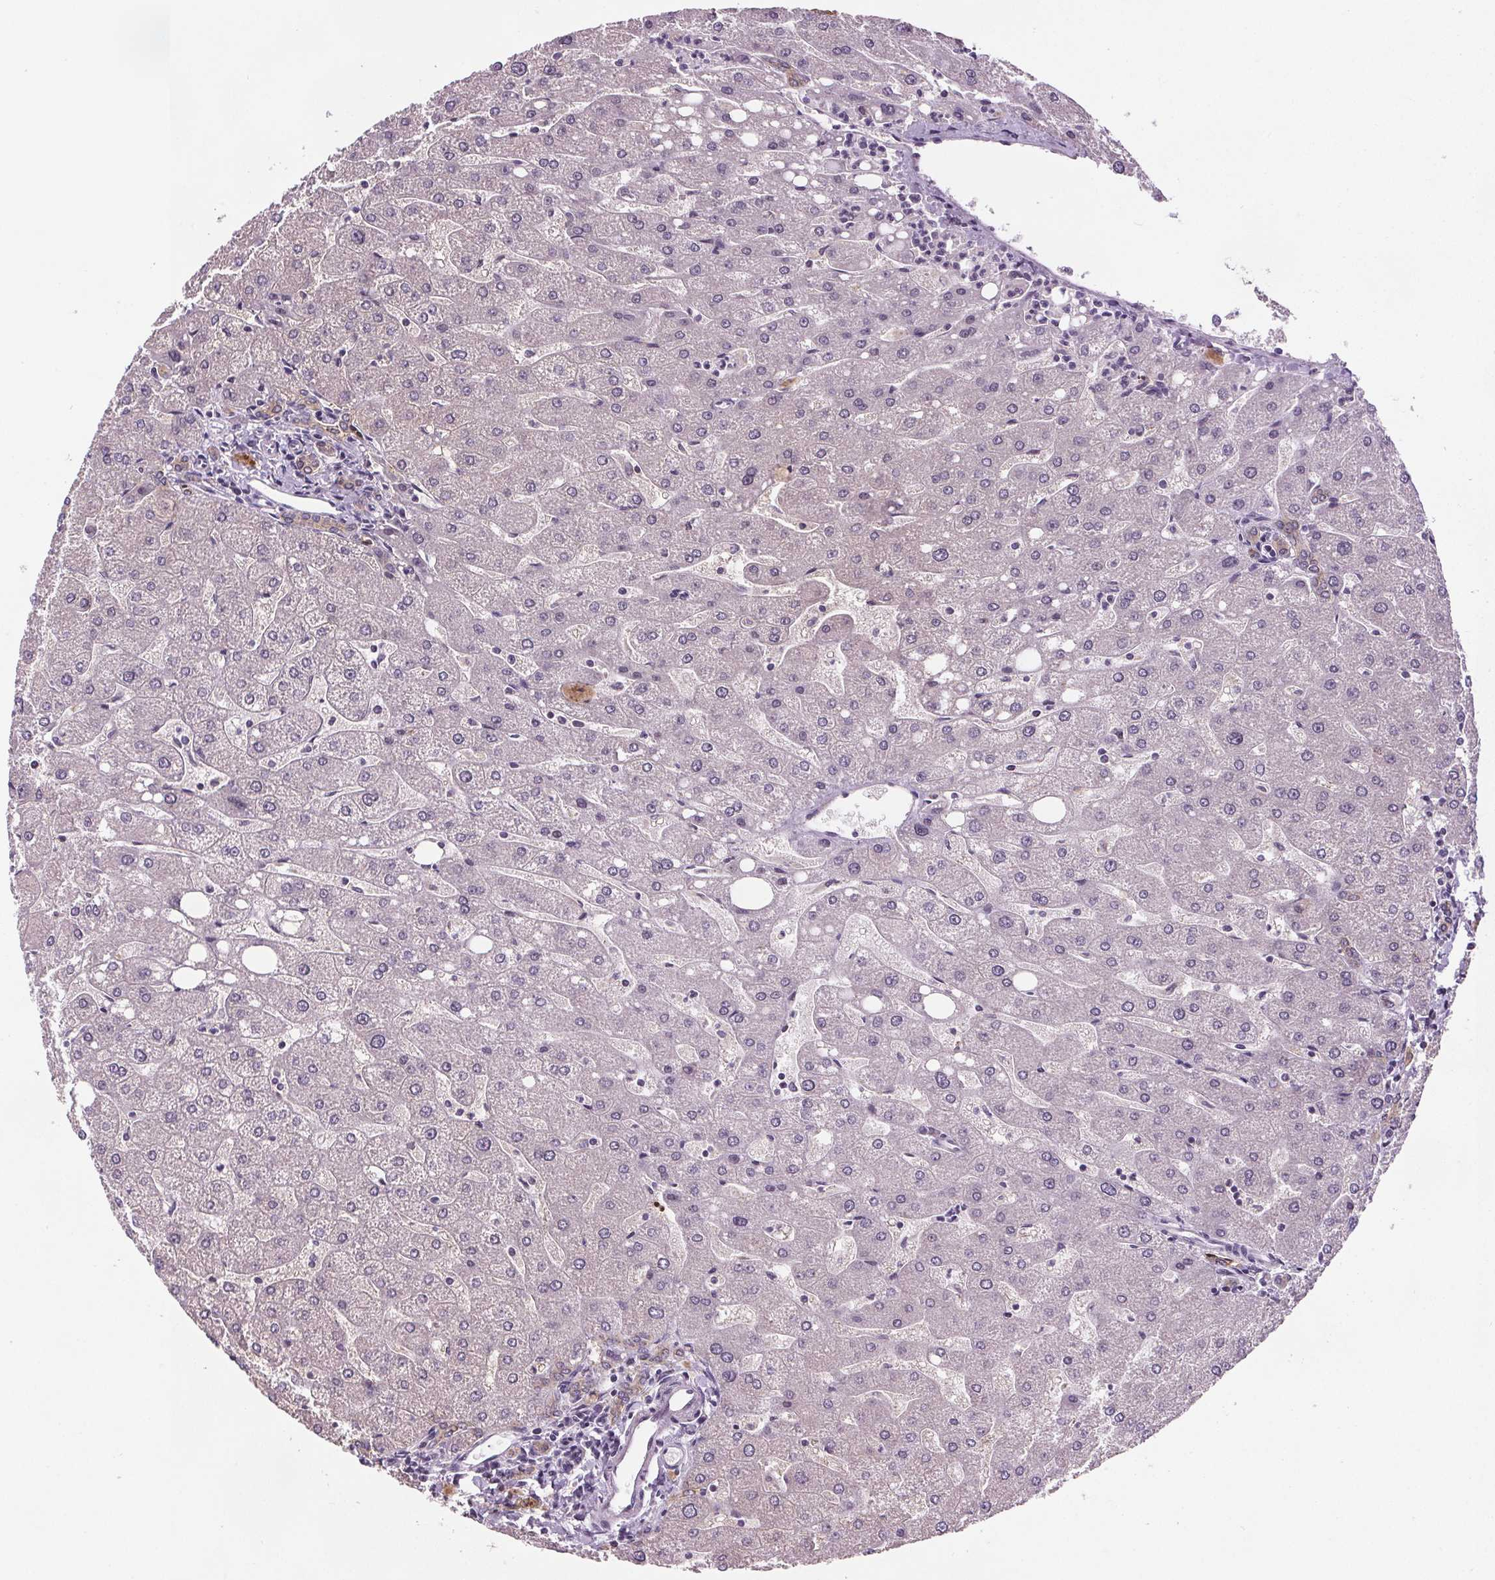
{"staining": {"intensity": "weak", "quantity": ">75%", "location": "cytoplasmic/membranous"}, "tissue": "liver", "cell_type": "Cholangiocytes", "image_type": "normal", "snomed": [{"axis": "morphology", "description": "Normal tissue, NOS"}, {"axis": "topography", "description": "Liver"}], "caption": "IHC staining of unremarkable liver, which reveals low levels of weak cytoplasmic/membranous staining in approximately >75% of cholangiocytes indicating weak cytoplasmic/membranous protein expression. The staining was performed using DAB (brown) for protein detection and nuclei were counterstained in hematoxylin (blue).", "gene": "SUCLA2", "patient": {"sex": "male", "age": 67}}